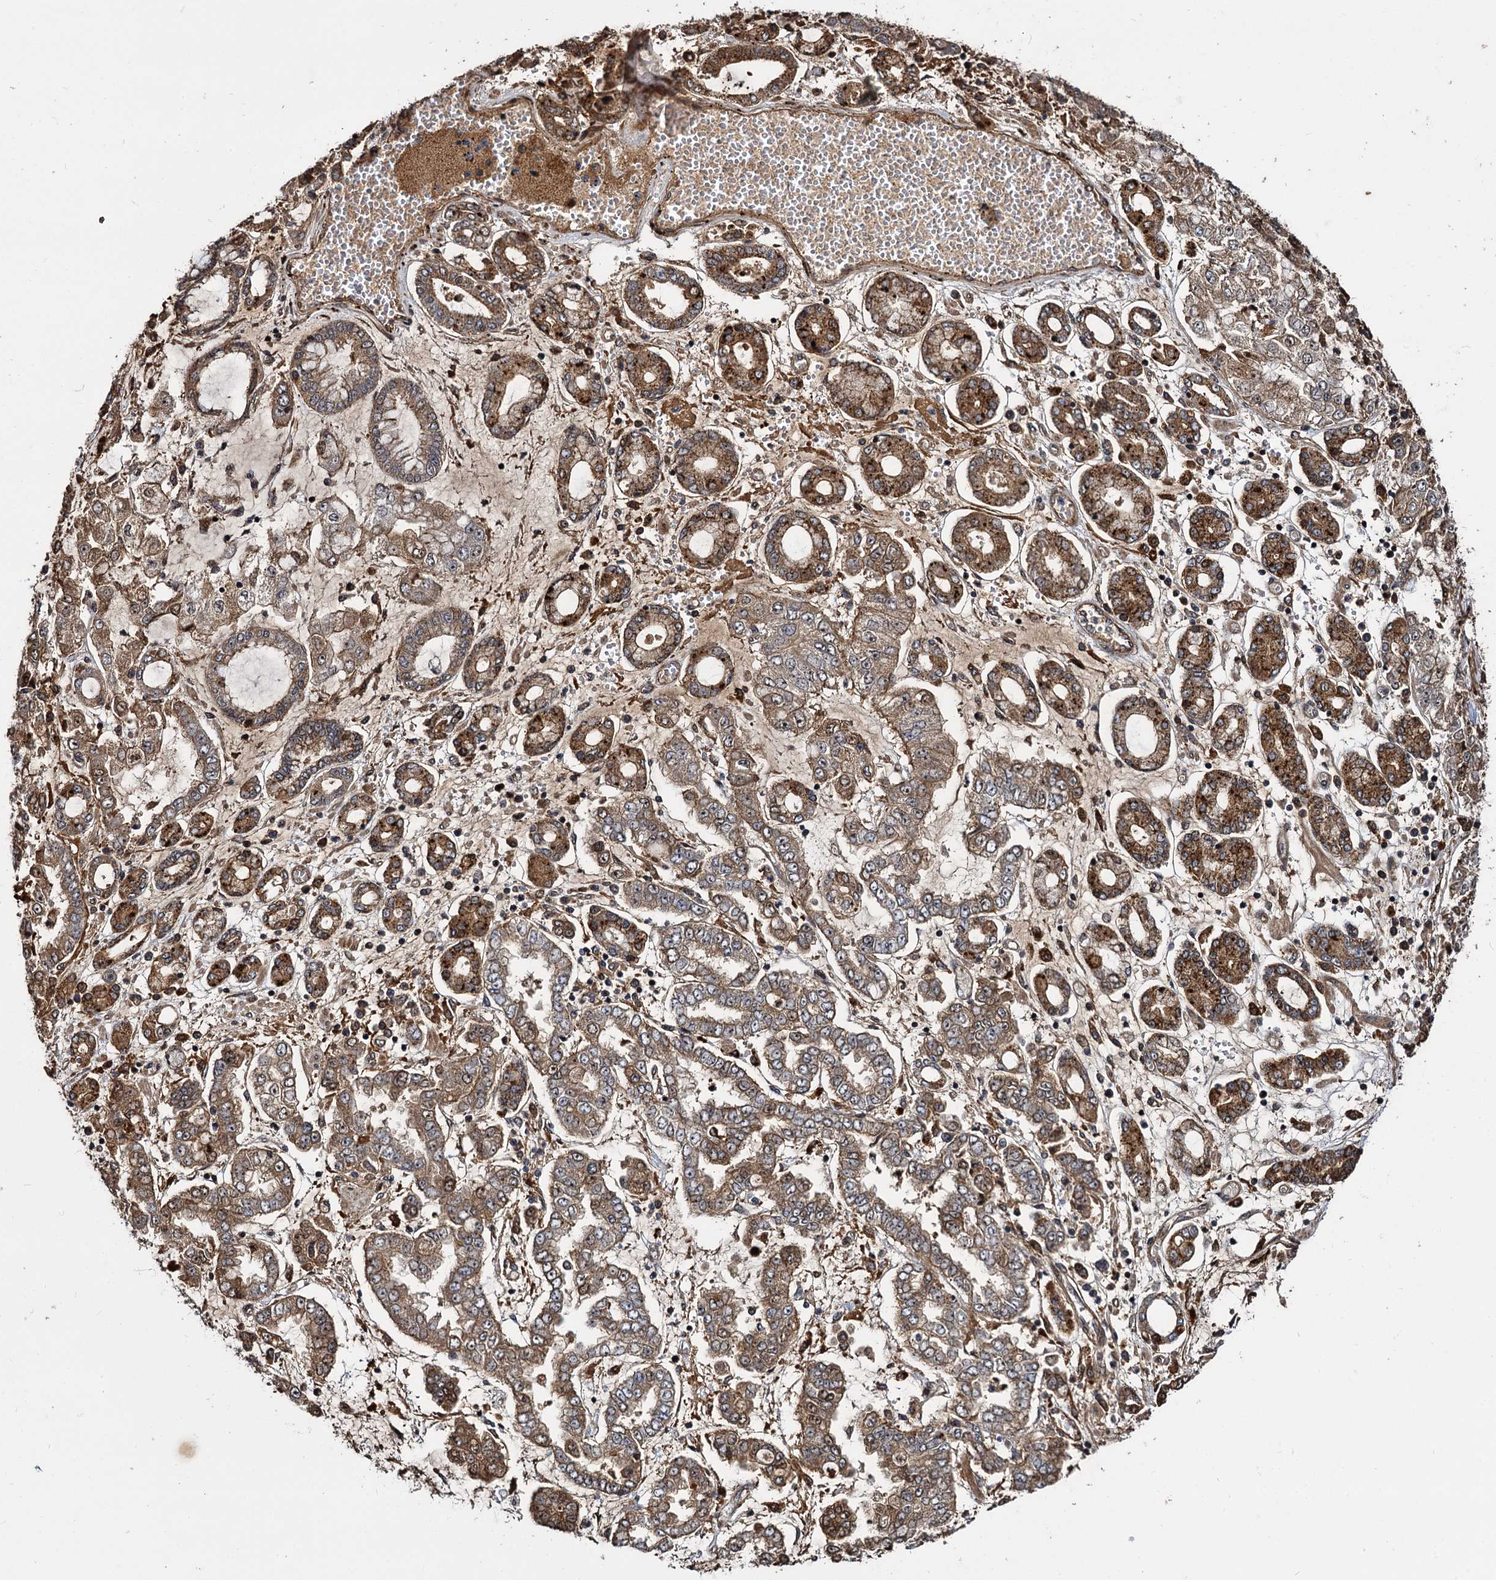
{"staining": {"intensity": "moderate", "quantity": ">75%", "location": "cytoplasmic/membranous"}, "tissue": "stomach cancer", "cell_type": "Tumor cells", "image_type": "cancer", "snomed": [{"axis": "morphology", "description": "Adenocarcinoma, NOS"}, {"axis": "topography", "description": "Stomach"}], "caption": "Stomach cancer (adenocarcinoma) stained with a brown dye shows moderate cytoplasmic/membranous positive positivity in approximately >75% of tumor cells.", "gene": "CEP192", "patient": {"sex": "male", "age": 76}}